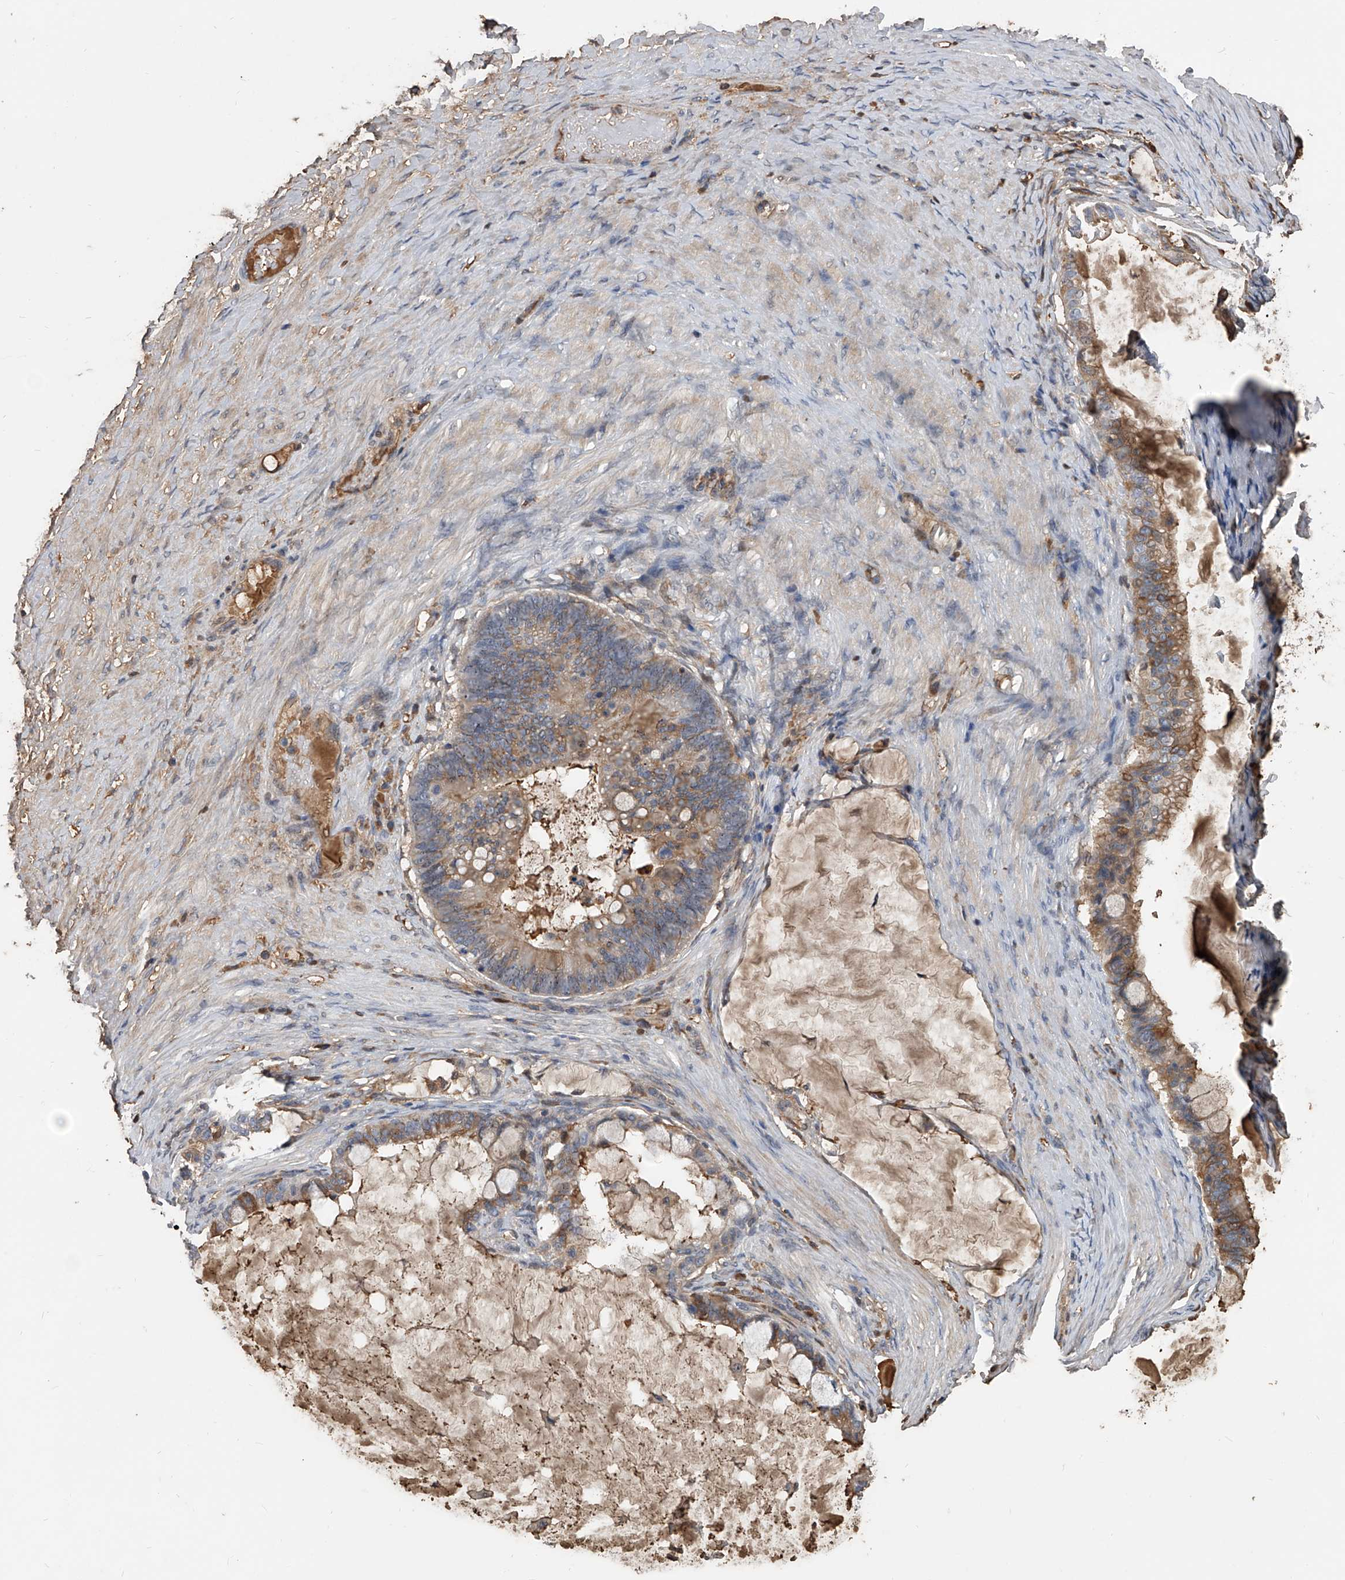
{"staining": {"intensity": "moderate", "quantity": ">75%", "location": "cytoplasmic/membranous"}, "tissue": "ovarian cancer", "cell_type": "Tumor cells", "image_type": "cancer", "snomed": [{"axis": "morphology", "description": "Cystadenocarcinoma, mucinous, NOS"}, {"axis": "topography", "description": "Ovary"}], "caption": "Brown immunohistochemical staining in human ovarian cancer displays moderate cytoplasmic/membranous positivity in about >75% of tumor cells.", "gene": "ZNF25", "patient": {"sex": "female", "age": 61}}